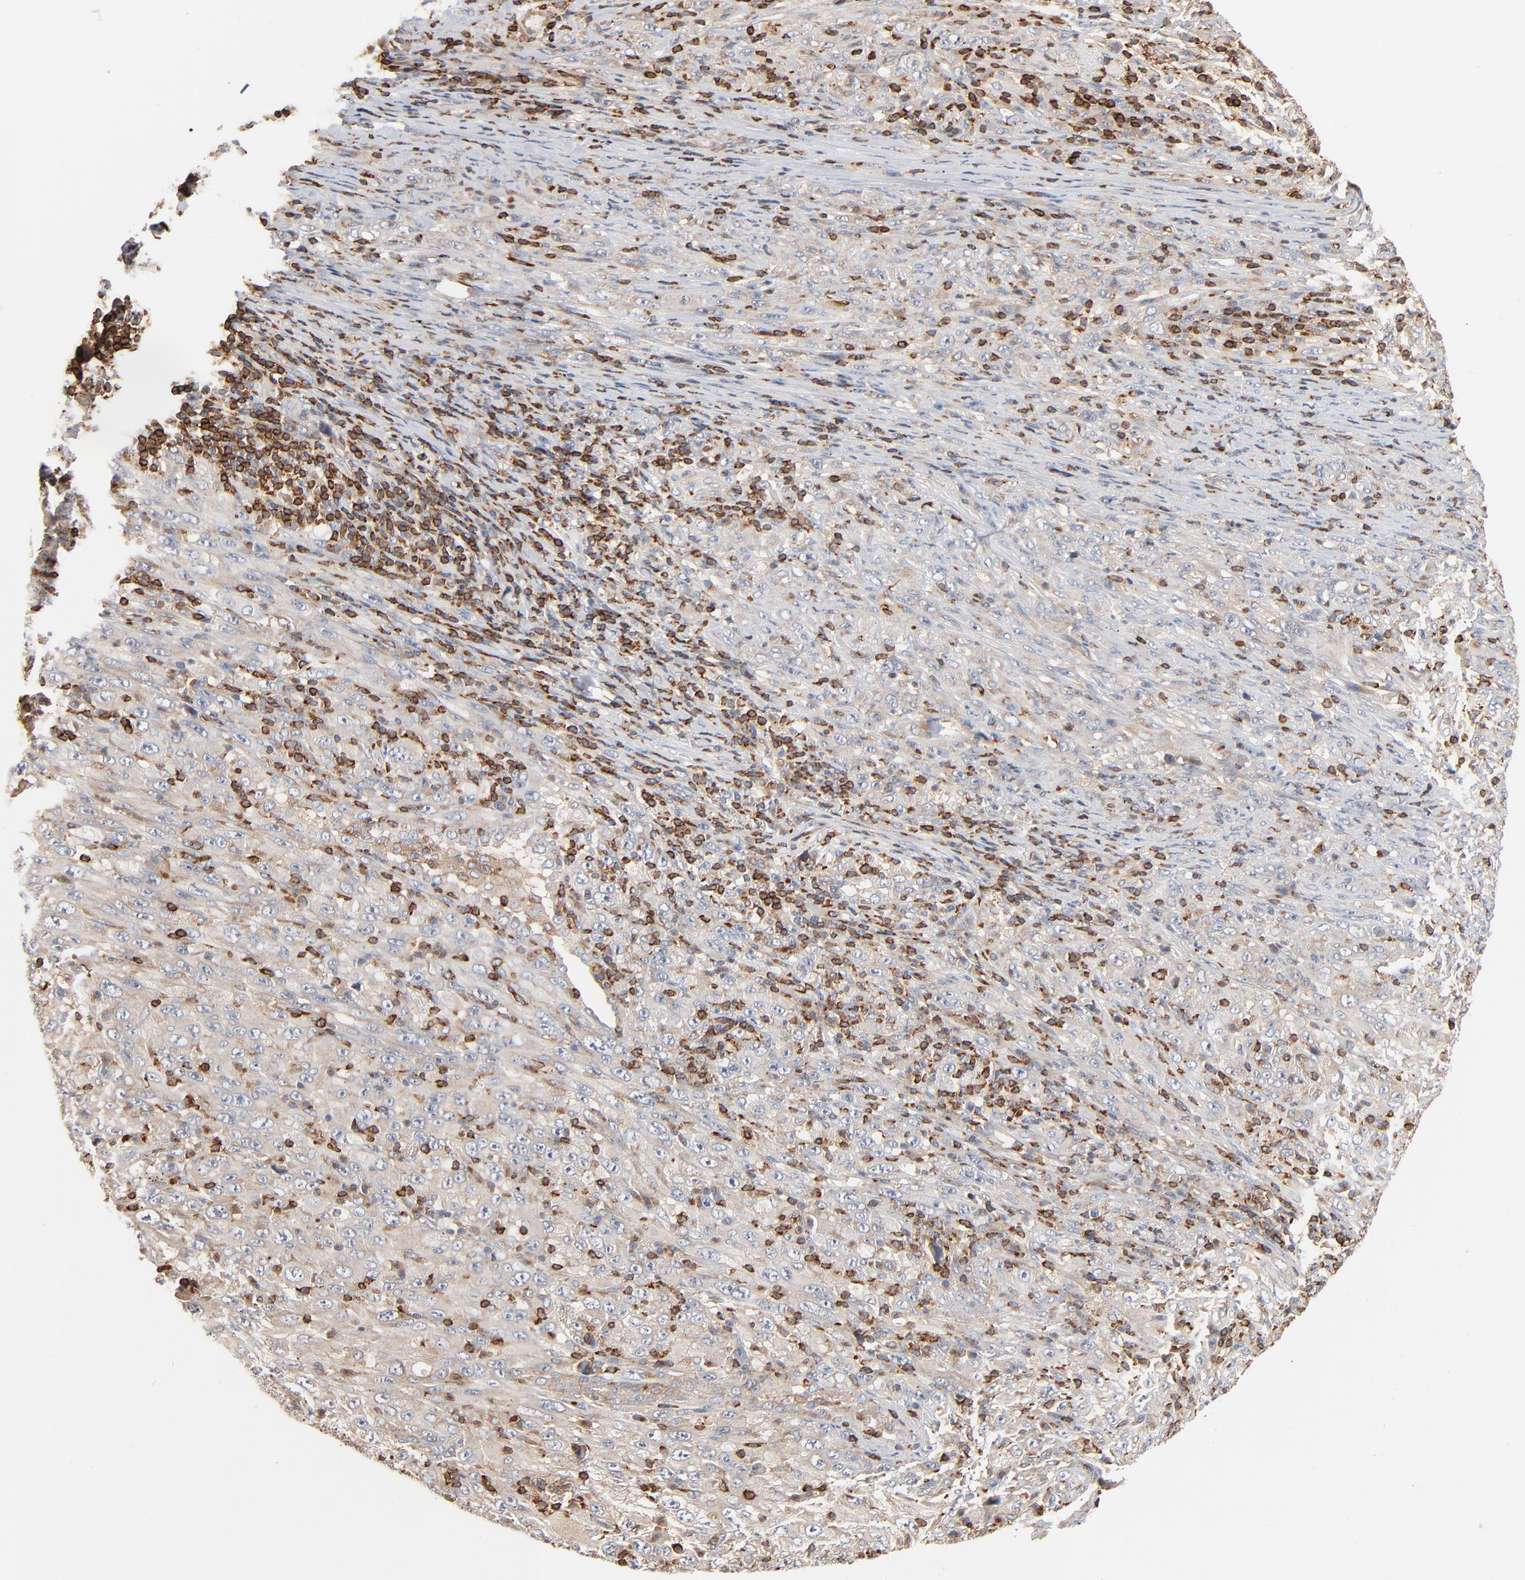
{"staining": {"intensity": "weak", "quantity": "<25%", "location": "cytoplasmic/membranous"}, "tissue": "melanoma", "cell_type": "Tumor cells", "image_type": "cancer", "snomed": [{"axis": "morphology", "description": "Malignant melanoma, Metastatic site"}, {"axis": "topography", "description": "Skin"}], "caption": "DAB immunohistochemical staining of malignant melanoma (metastatic site) displays no significant expression in tumor cells.", "gene": "SH3KBP1", "patient": {"sex": "female", "age": 56}}